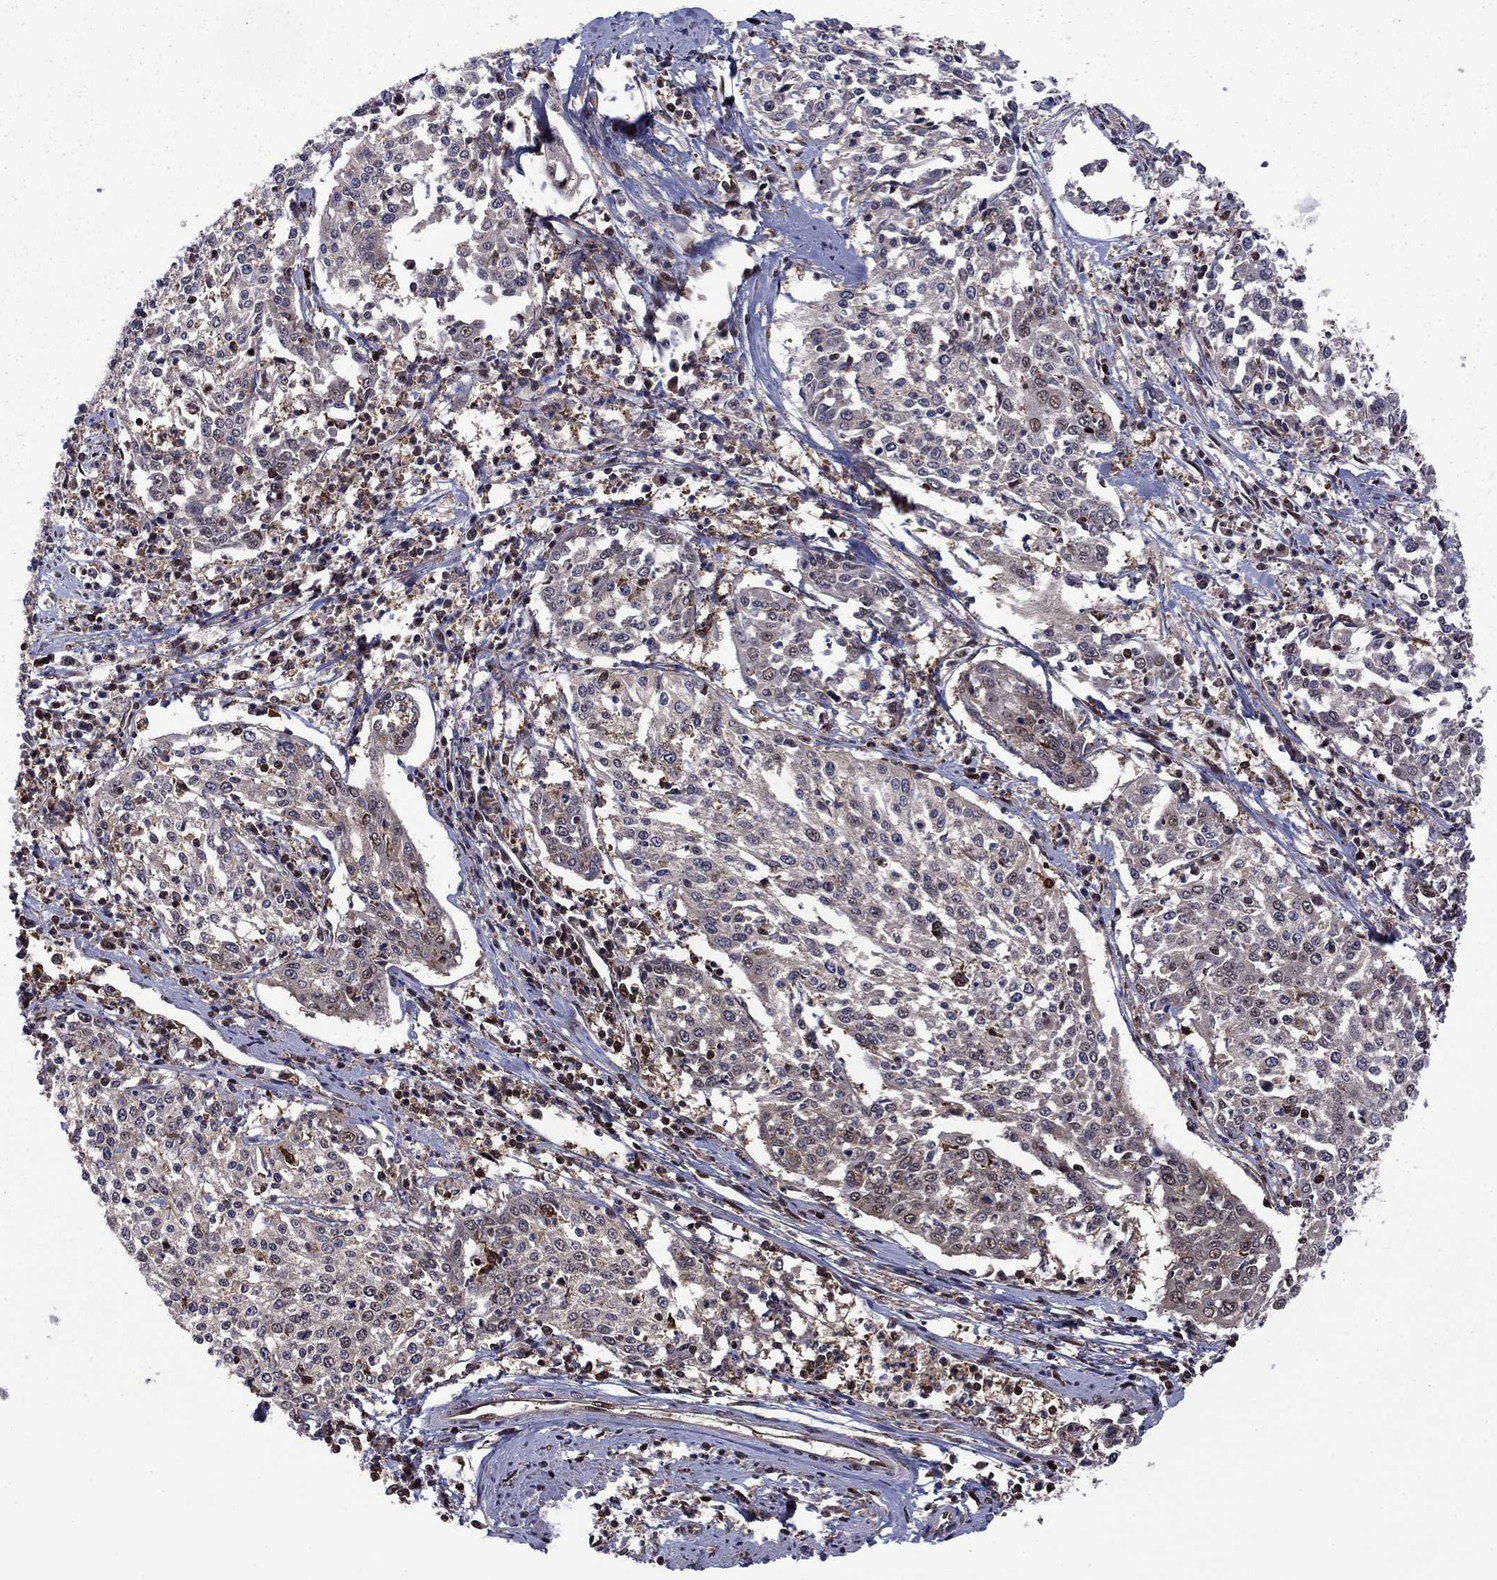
{"staining": {"intensity": "negative", "quantity": "none", "location": "none"}, "tissue": "cervical cancer", "cell_type": "Tumor cells", "image_type": "cancer", "snomed": [{"axis": "morphology", "description": "Squamous cell carcinoma, NOS"}, {"axis": "topography", "description": "Cervix"}], "caption": "An immunohistochemistry (IHC) image of cervical cancer is shown. There is no staining in tumor cells of cervical cancer.", "gene": "PSMD2", "patient": {"sex": "female", "age": 41}}